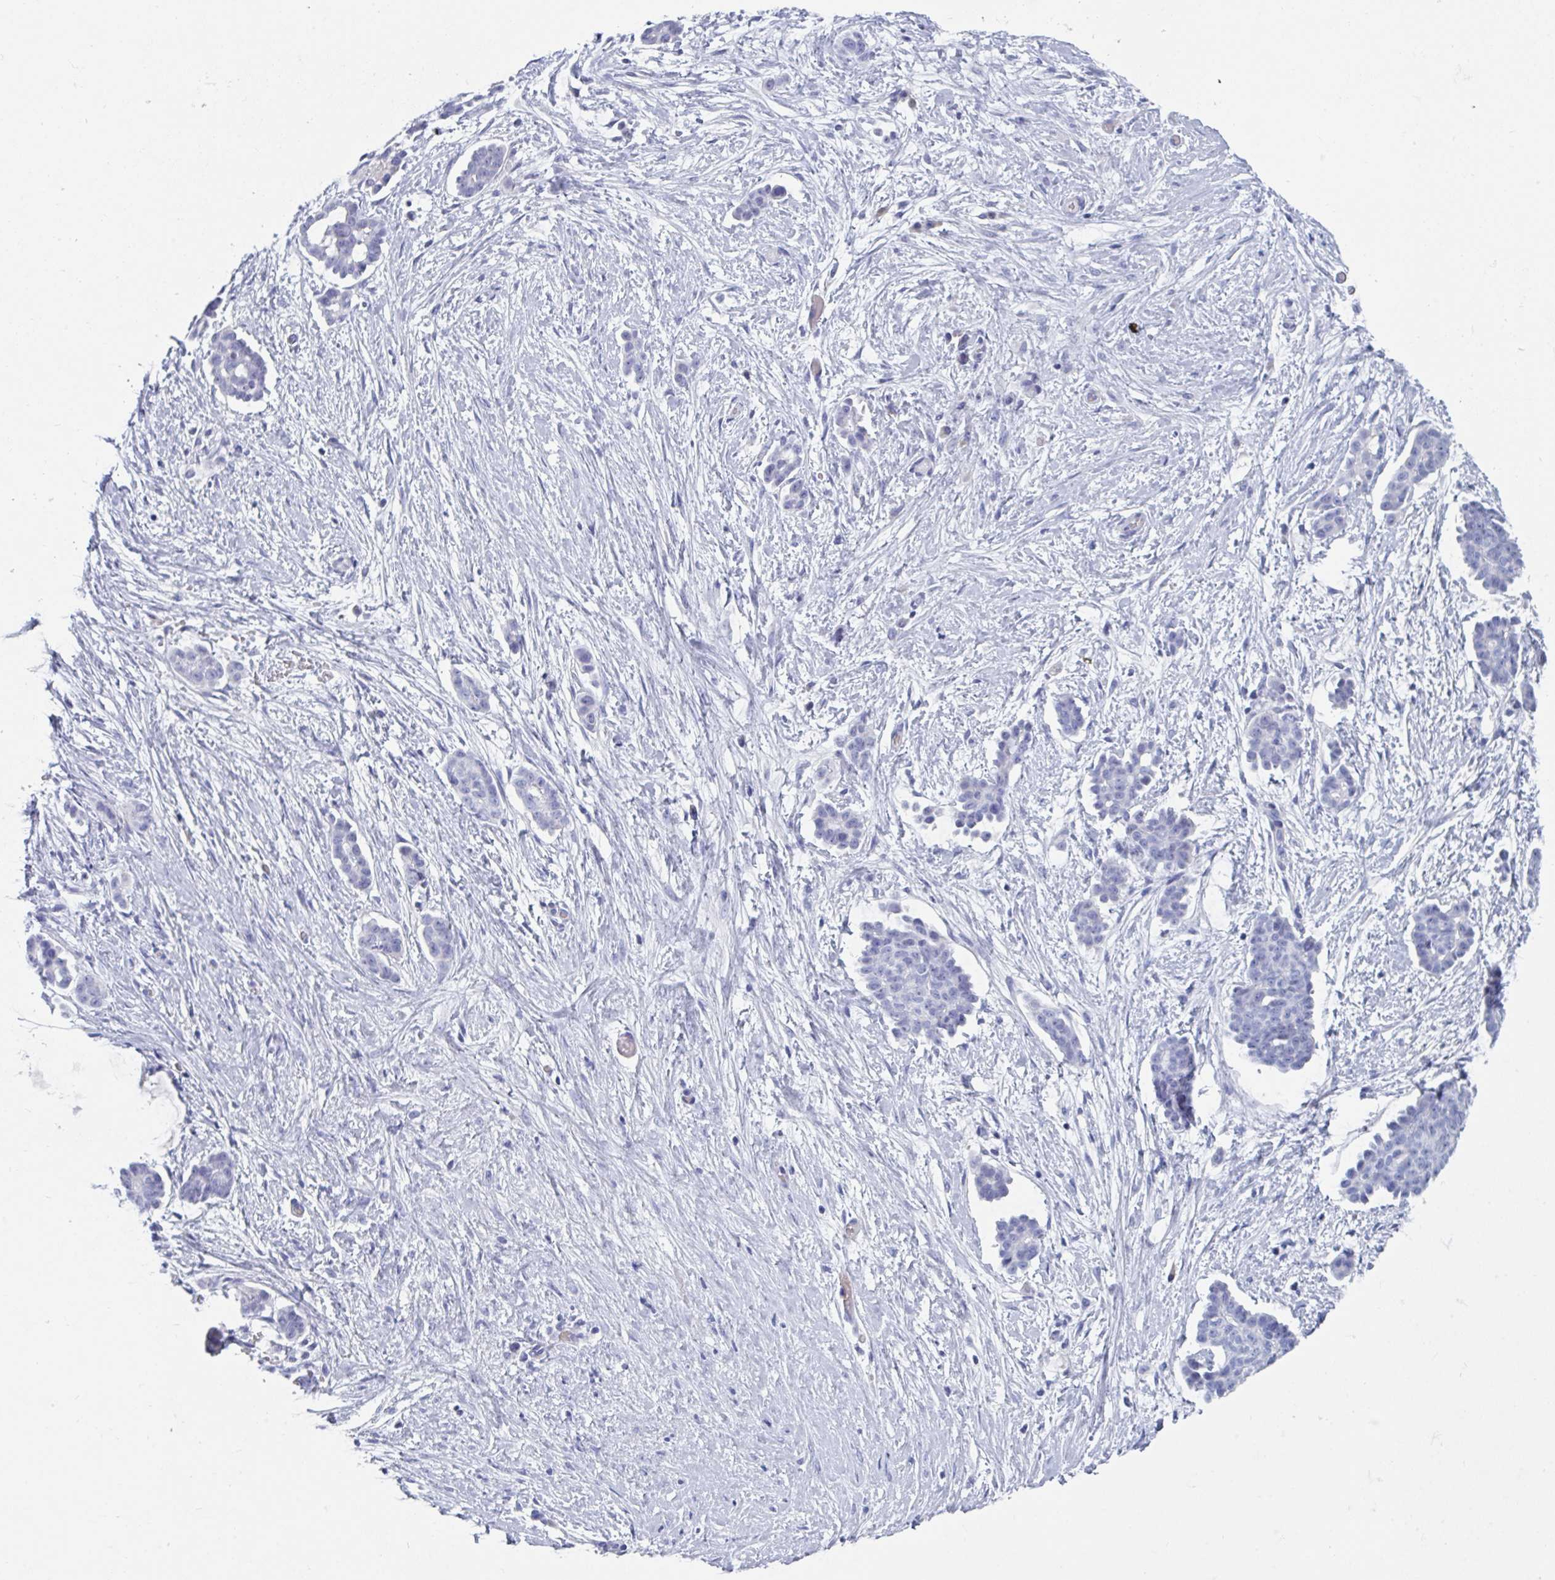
{"staining": {"intensity": "negative", "quantity": "none", "location": "none"}, "tissue": "ovarian cancer", "cell_type": "Tumor cells", "image_type": "cancer", "snomed": [{"axis": "morphology", "description": "Cystadenocarcinoma, serous, NOS"}, {"axis": "topography", "description": "Ovary"}], "caption": "High magnification brightfield microscopy of ovarian serous cystadenocarcinoma stained with DAB (brown) and counterstained with hematoxylin (blue): tumor cells show no significant staining.", "gene": "DPEP3", "patient": {"sex": "female", "age": 50}}